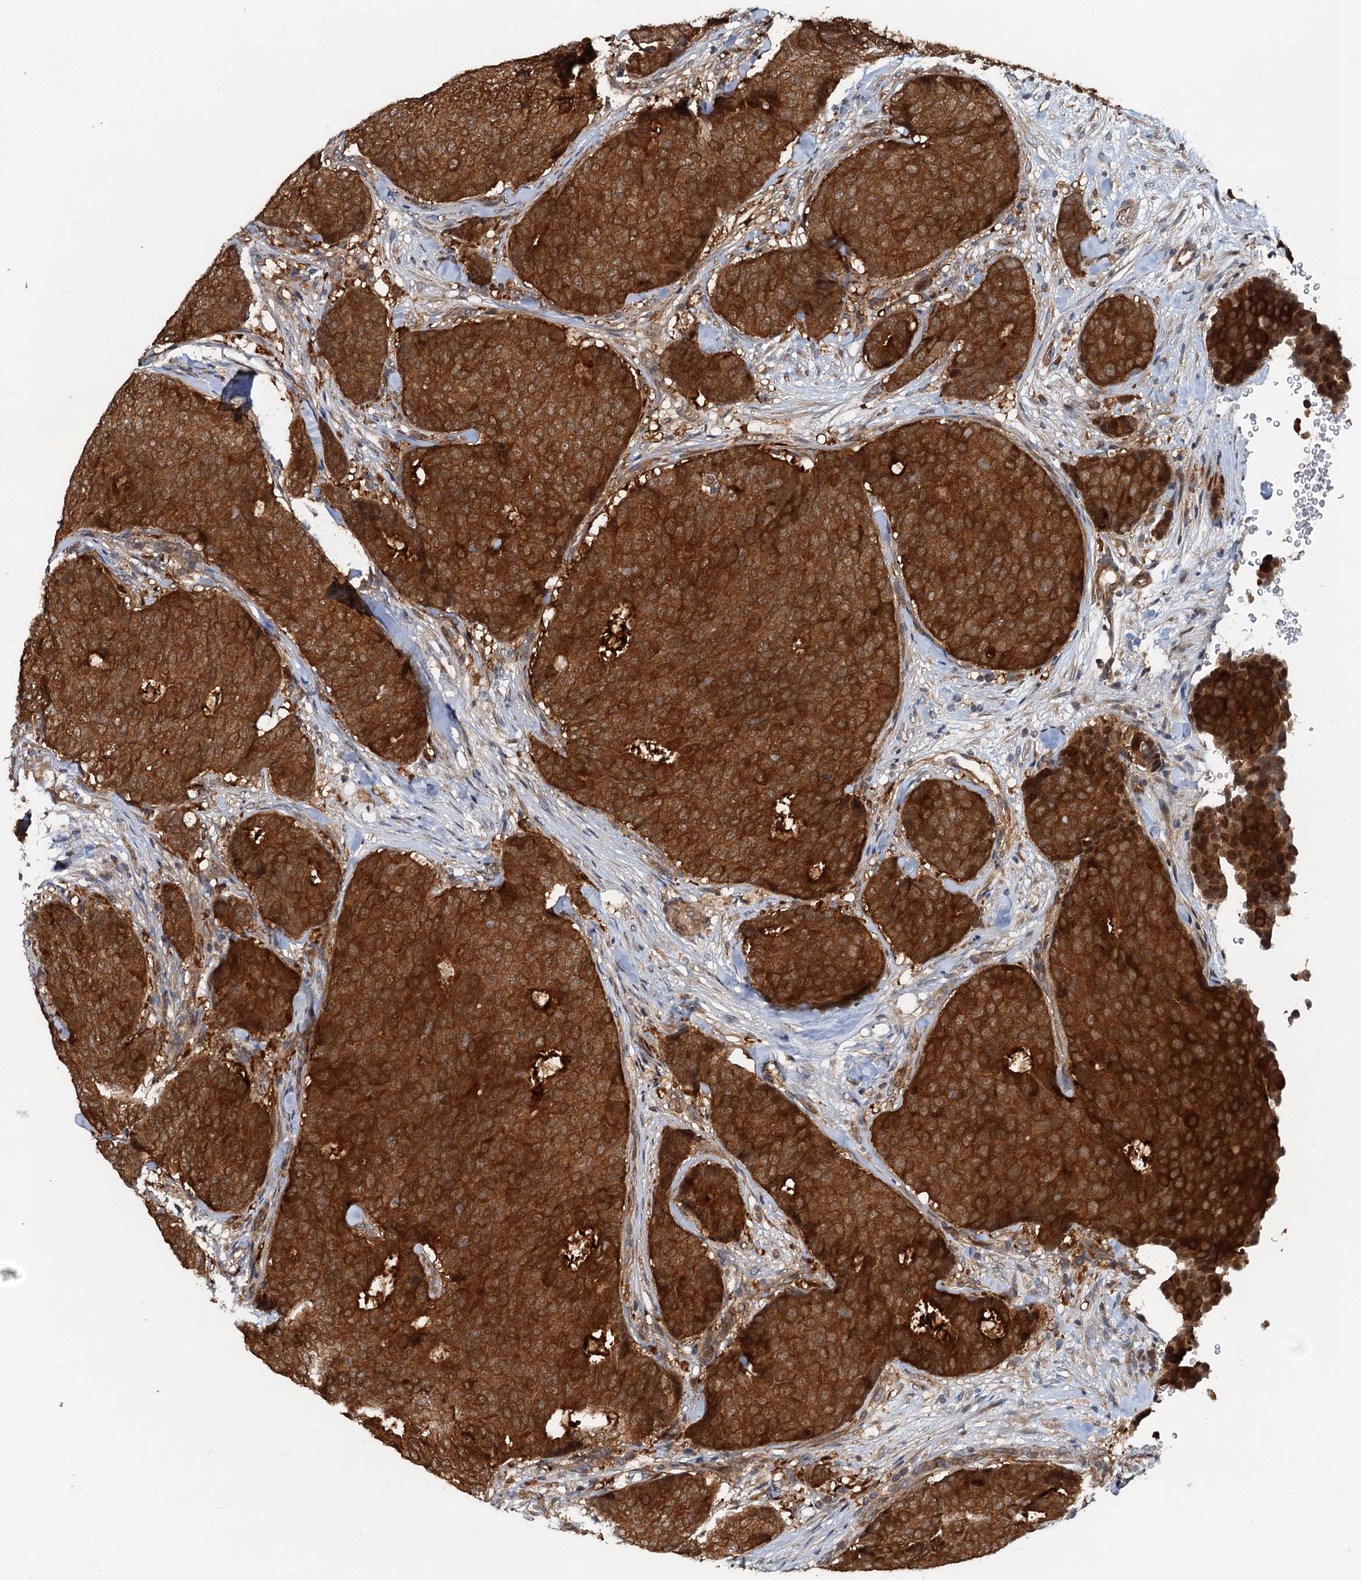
{"staining": {"intensity": "strong", "quantity": ">75%", "location": "cytoplasmic/membranous"}, "tissue": "breast cancer", "cell_type": "Tumor cells", "image_type": "cancer", "snomed": [{"axis": "morphology", "description": "Duct carcinoma"}, {"axis": "topography", "description": "Breast"}], "caption": "Immunohistochemistry of human breast cancer (invasive ductal carcinoma) displays high levels of strong cytoplasmic/membranous expression in approximately >75% of tumor cells.", "gene": "AAGAB", "patient": {"sex": "female", "age": 75}}